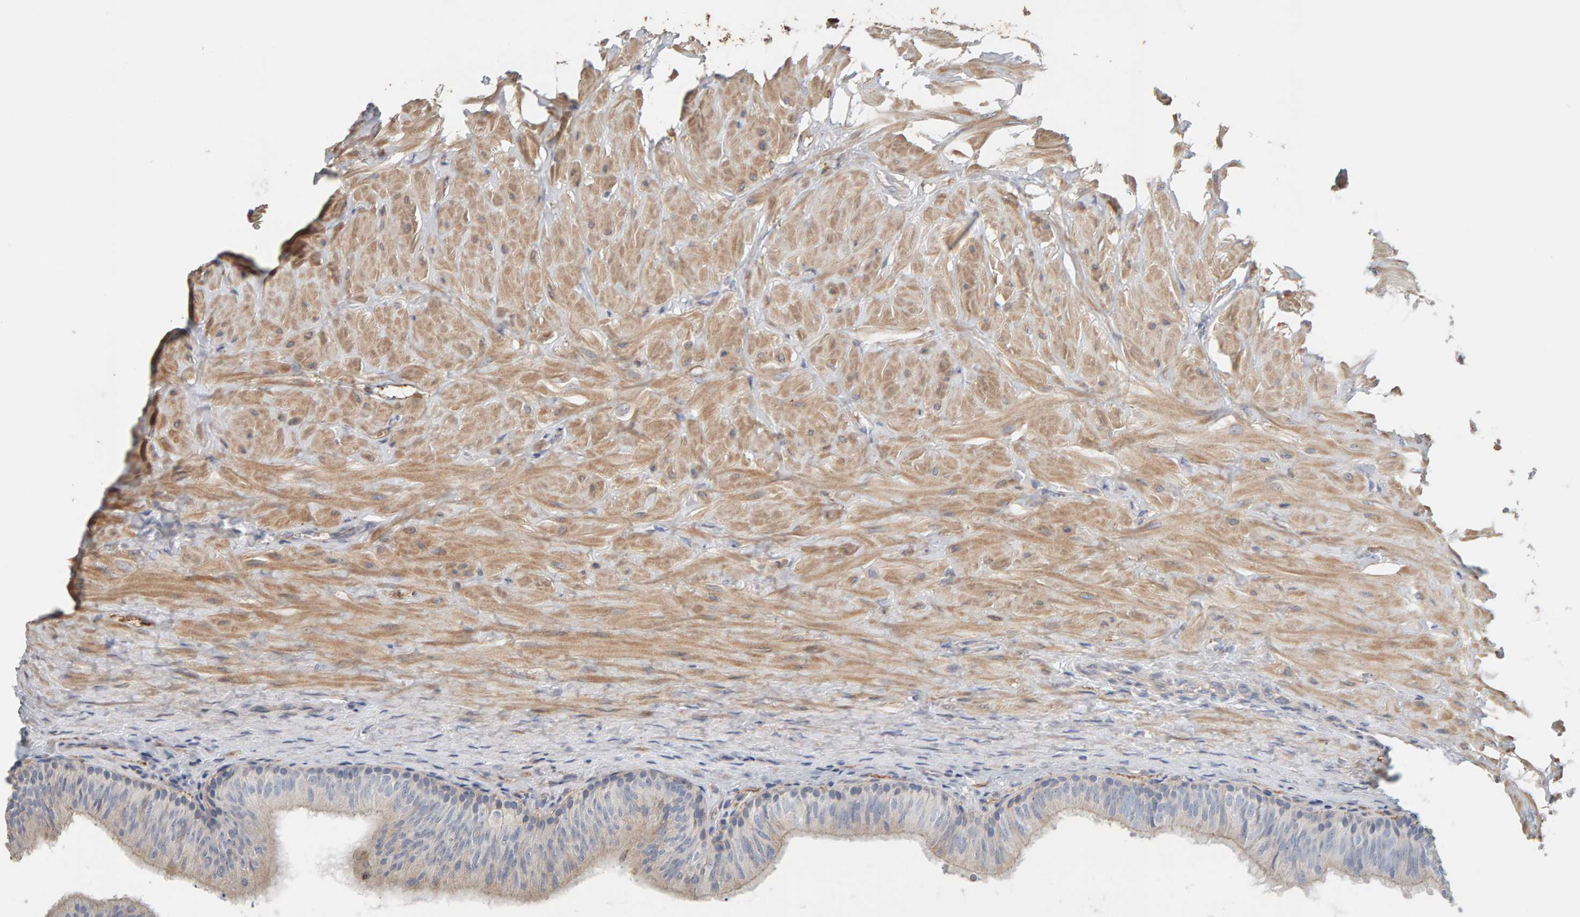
{"staining": {"intensity": "weak", "quantity": "25%-75%", "location": "cytoplasmic/membranous"}, "tissue": "epididymis", "cell_type": "Glandular cells", "image_type": "normal", "snomed": [{"axis": "morphology", "description": "Normal tissue, NOS"}, {"axis": "topography", "description": "Soft tissue"}, {"axis": "topography", "description": "Epididymis"}], "caption": "Brown immunohistochemical staining in benign epididymis shows weak cytoplasmic/membranous positivity in approximately 25%-75% of glandular cells. Using DAB (brown) and hematoxylin (blue) stains, captured at high magnification using brightfield microscopy.", "gene": "IPPK", "patient": {"sex": "male", "age": 26}}